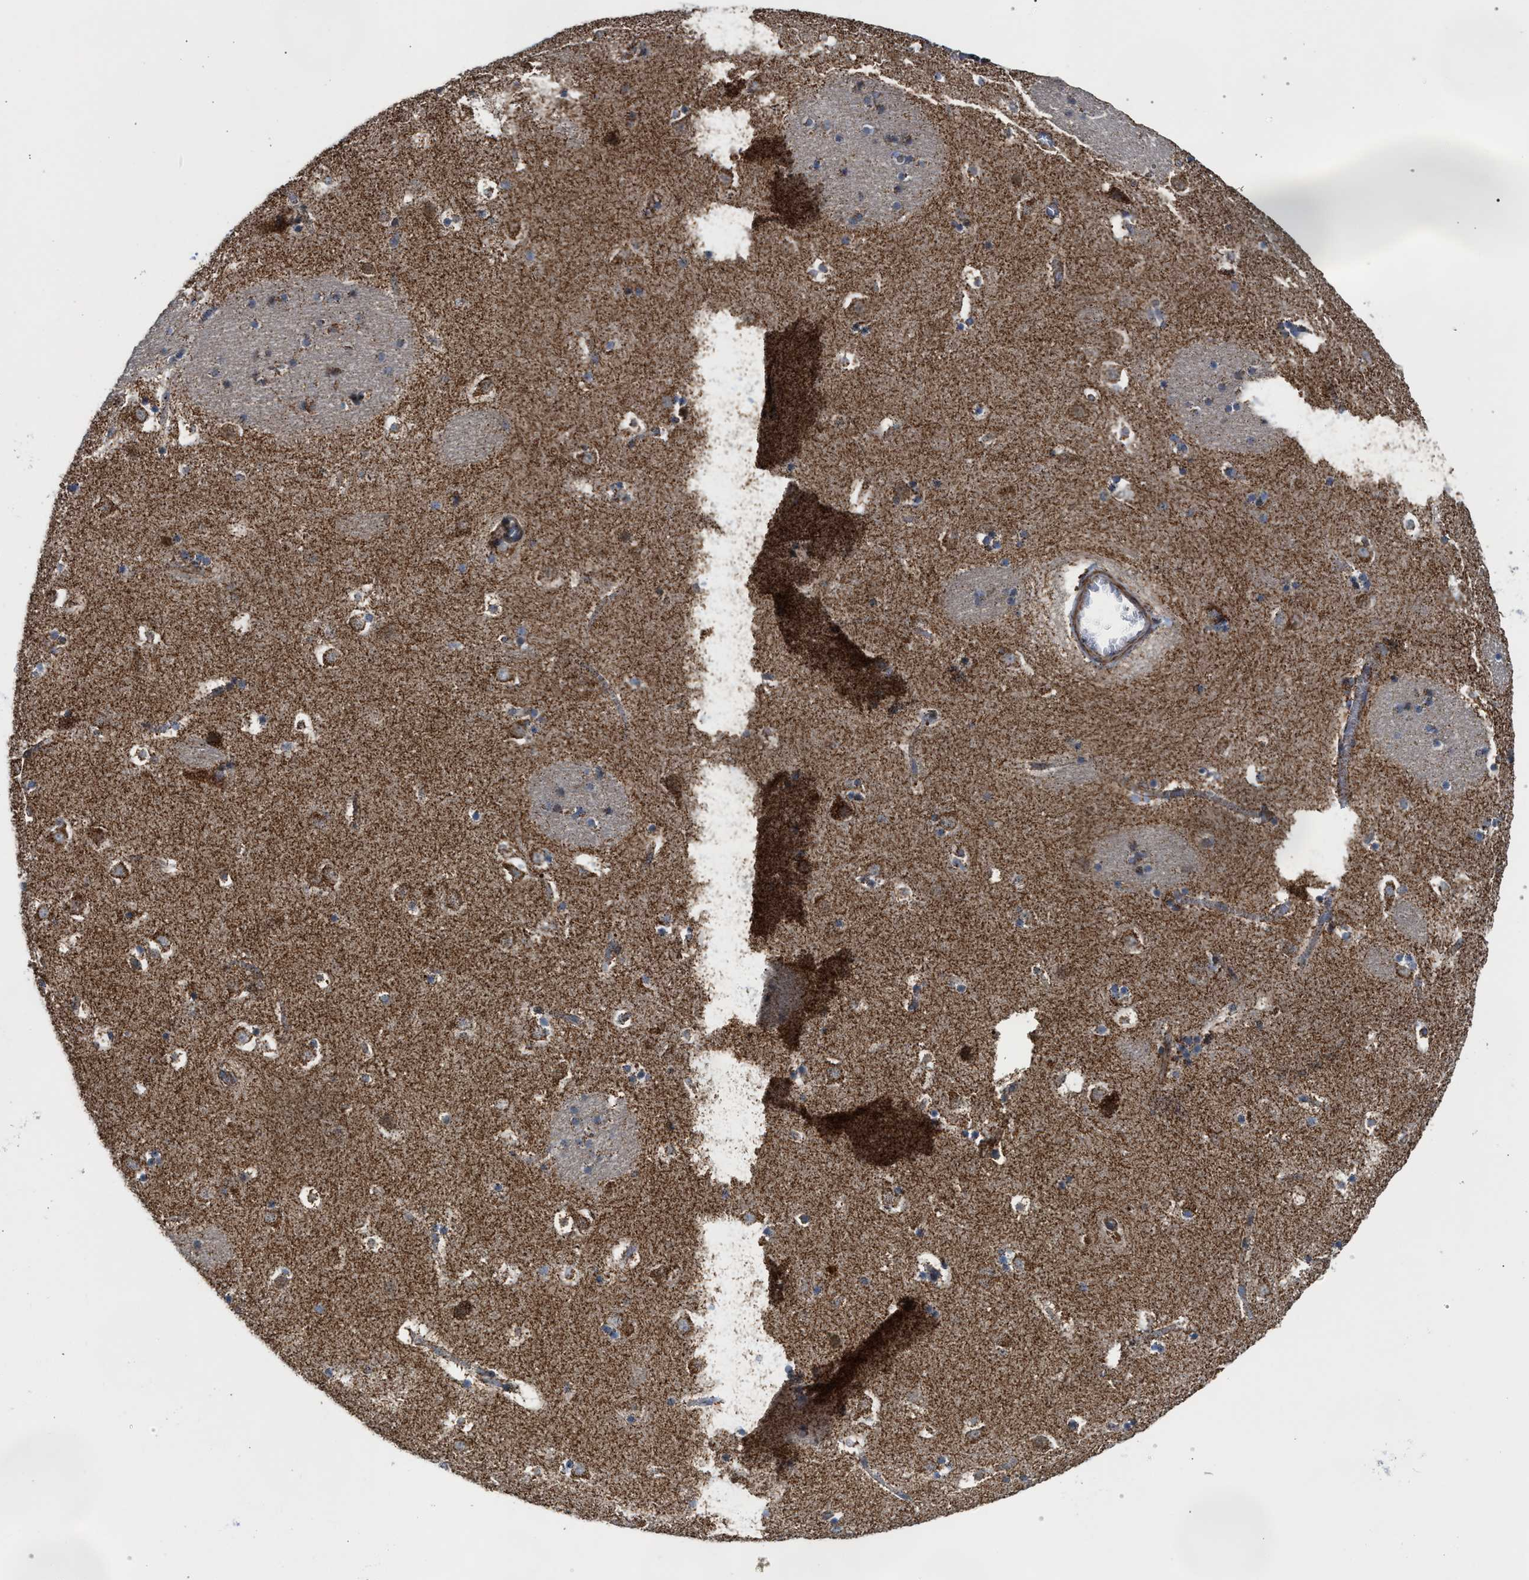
{"staining": {"intensity": "moderate", "quantity": "25%-75%", "location": "cytoplasmic/membranous"}, "tissue": "caudate", "cell_type": "Glial cells", "image_type": "normal", "snomed": [{"axis": "morphology", "description": "Normal tissue, NOS"}, {"axis": "topography", "description": "Lateral ventricle wall"}], "caption": "This photomicrograph reveals normal caudate stained with immunohistochemistry to label a protein in brown. The cytoplasmic/membranous of glial cells show moderate positivity for the protein. Nuclei are counter-stained blue.", "gene": "TACO1", "patient": {"sex": "male", "age": 45}}